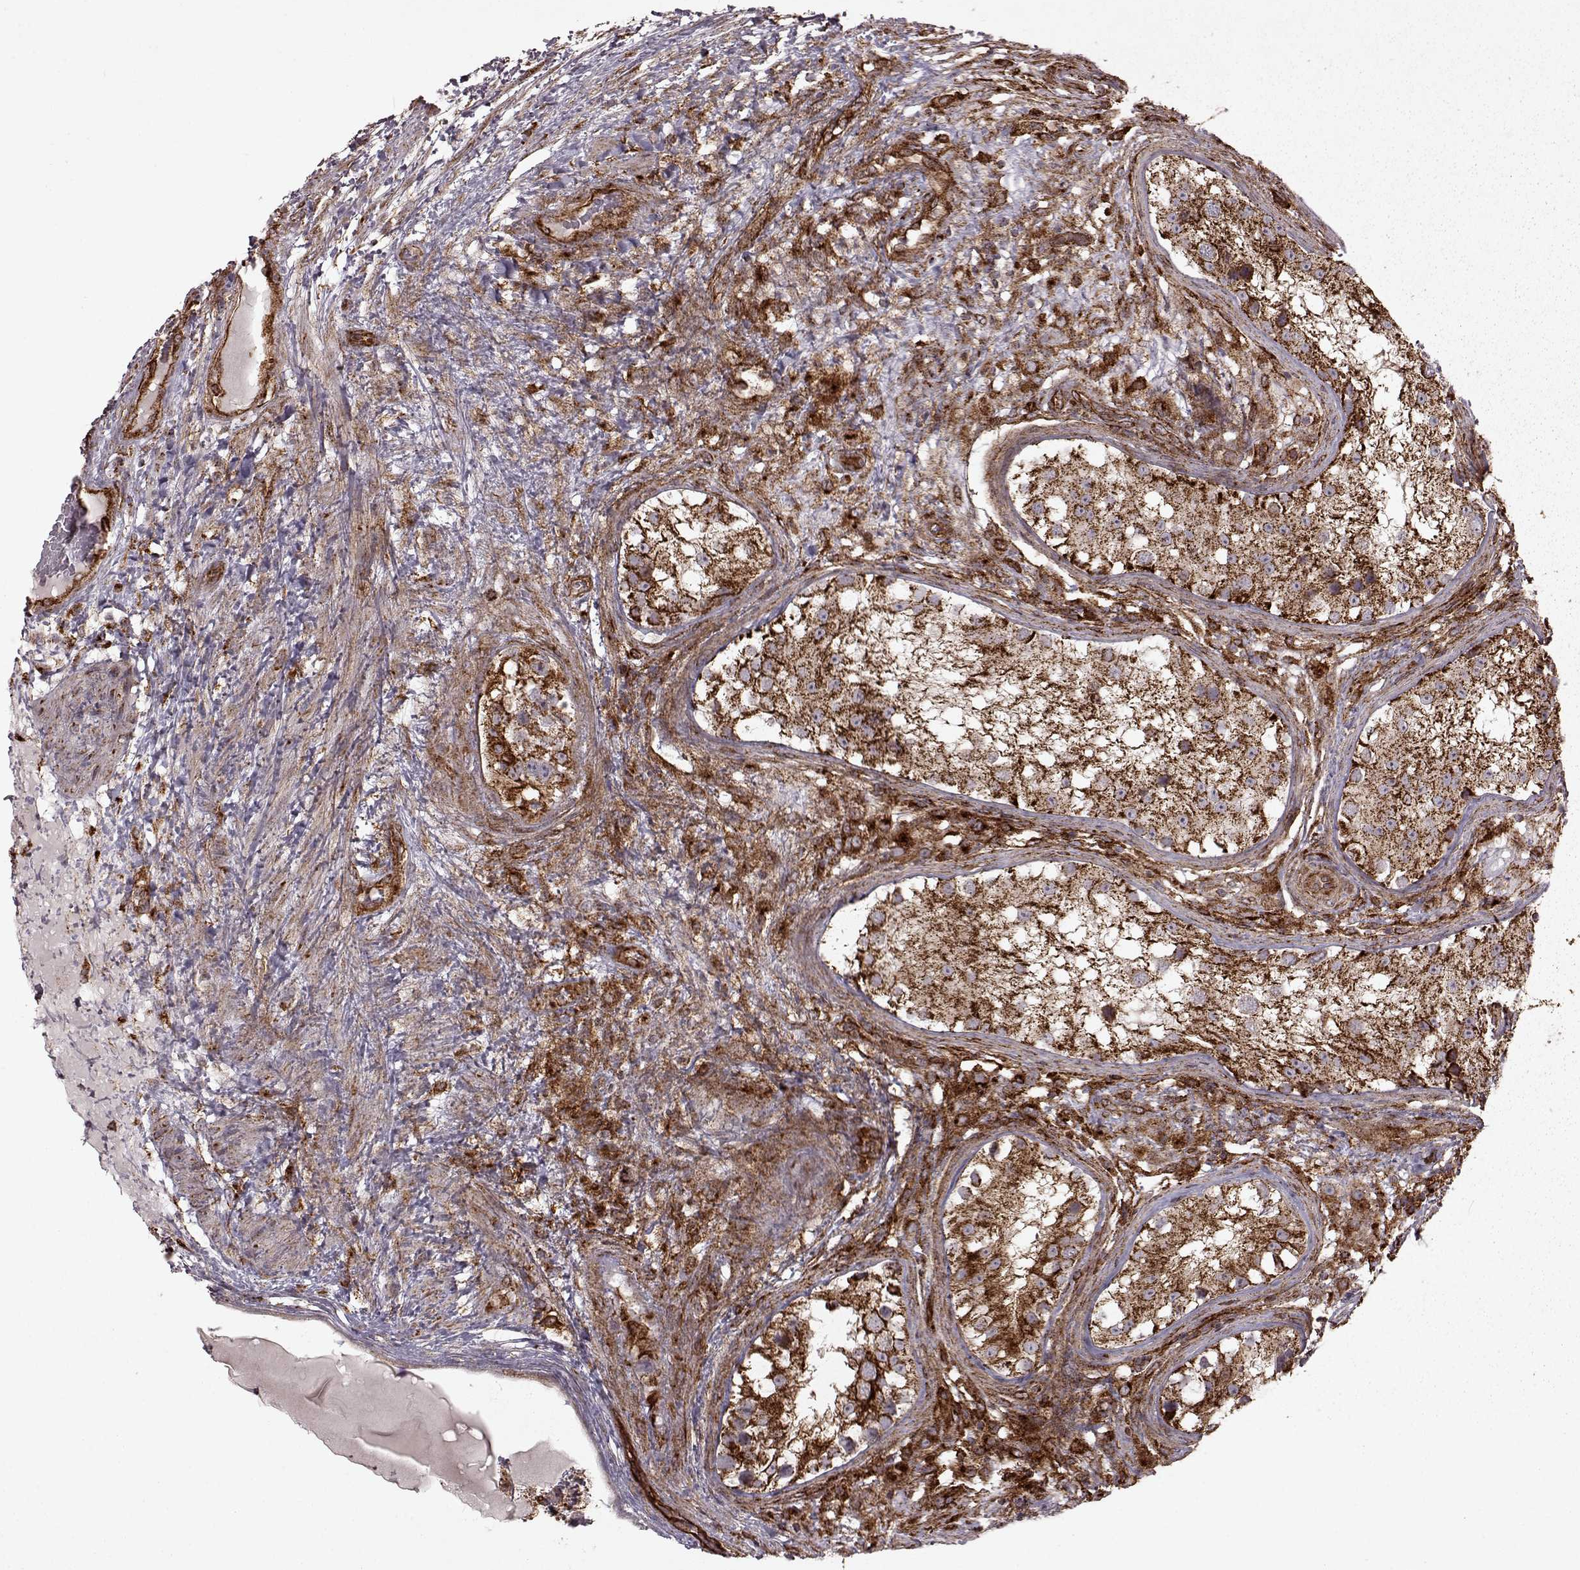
{"staining": {"intensity": "strong", "quantity": ">75%", "location": "cytoplasmic/membranous"}, "tissue": "testis cancer", "cell_type": "Tumor cells", "image_type": "cancer", "snomed": [{"axis": "morphology", "description": "Carcinoma, Embryonal, NOS"}, {"axis": "topography", "description": "Testis"}], "caption": "DAB immunohistochemical staining of embryonal carcinoma (testis) demonstrates strong cytoplasmic/membranous protein staining in about >75% of tumor cells. (DAB (3,3'-diaminobenzidine) IHC, brown staining for protein, blue staining for nuclei).", "gene": "FXN", "patient": {"sex": "male", "age": 24}}